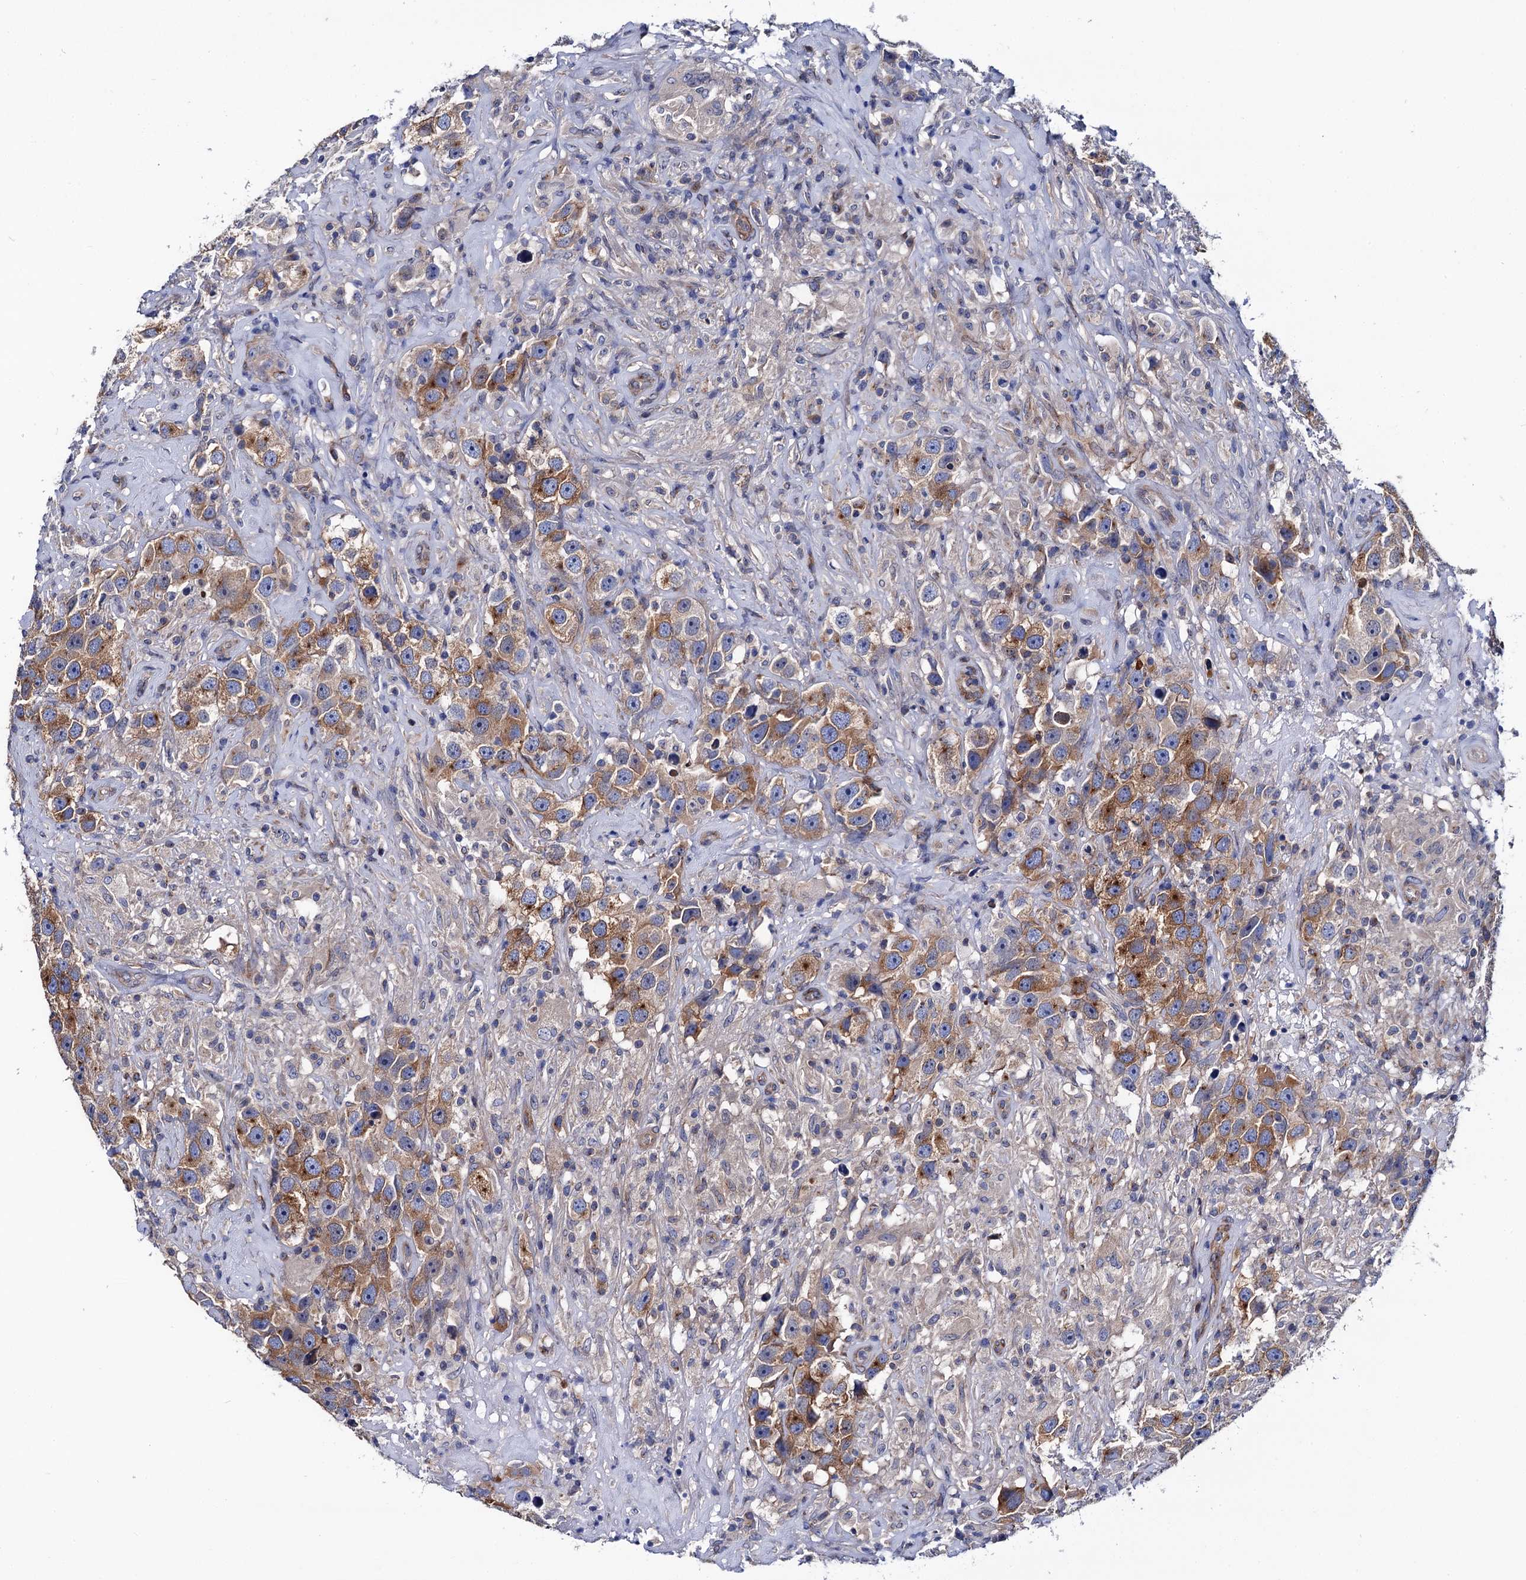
{"staining": {"intensity": "moderate", "quantity": ">75%", "location": "cytoplasmic/membranous"}, "tissue": "testis cancer", "cell_type": "Tumor cells", "image_type": "cancer", "snomed": [{"axis": "morphology", "description": "Seminoma, NOS"}, {"axis": "topography", "description": "Testis"}], "caption": "Protein staining displays moderate cytoplasmic/membranous expression in approximately >75% of tumor cells in testis seminoma. (Stains: DAB (3,3'-diaminobenzidine) in brown, nuclei in blue, Microscopy: brightfield microscopy at high magnification).", "gene": "ZDHHC18", "patient": {"sex": "male", "age": 49}}